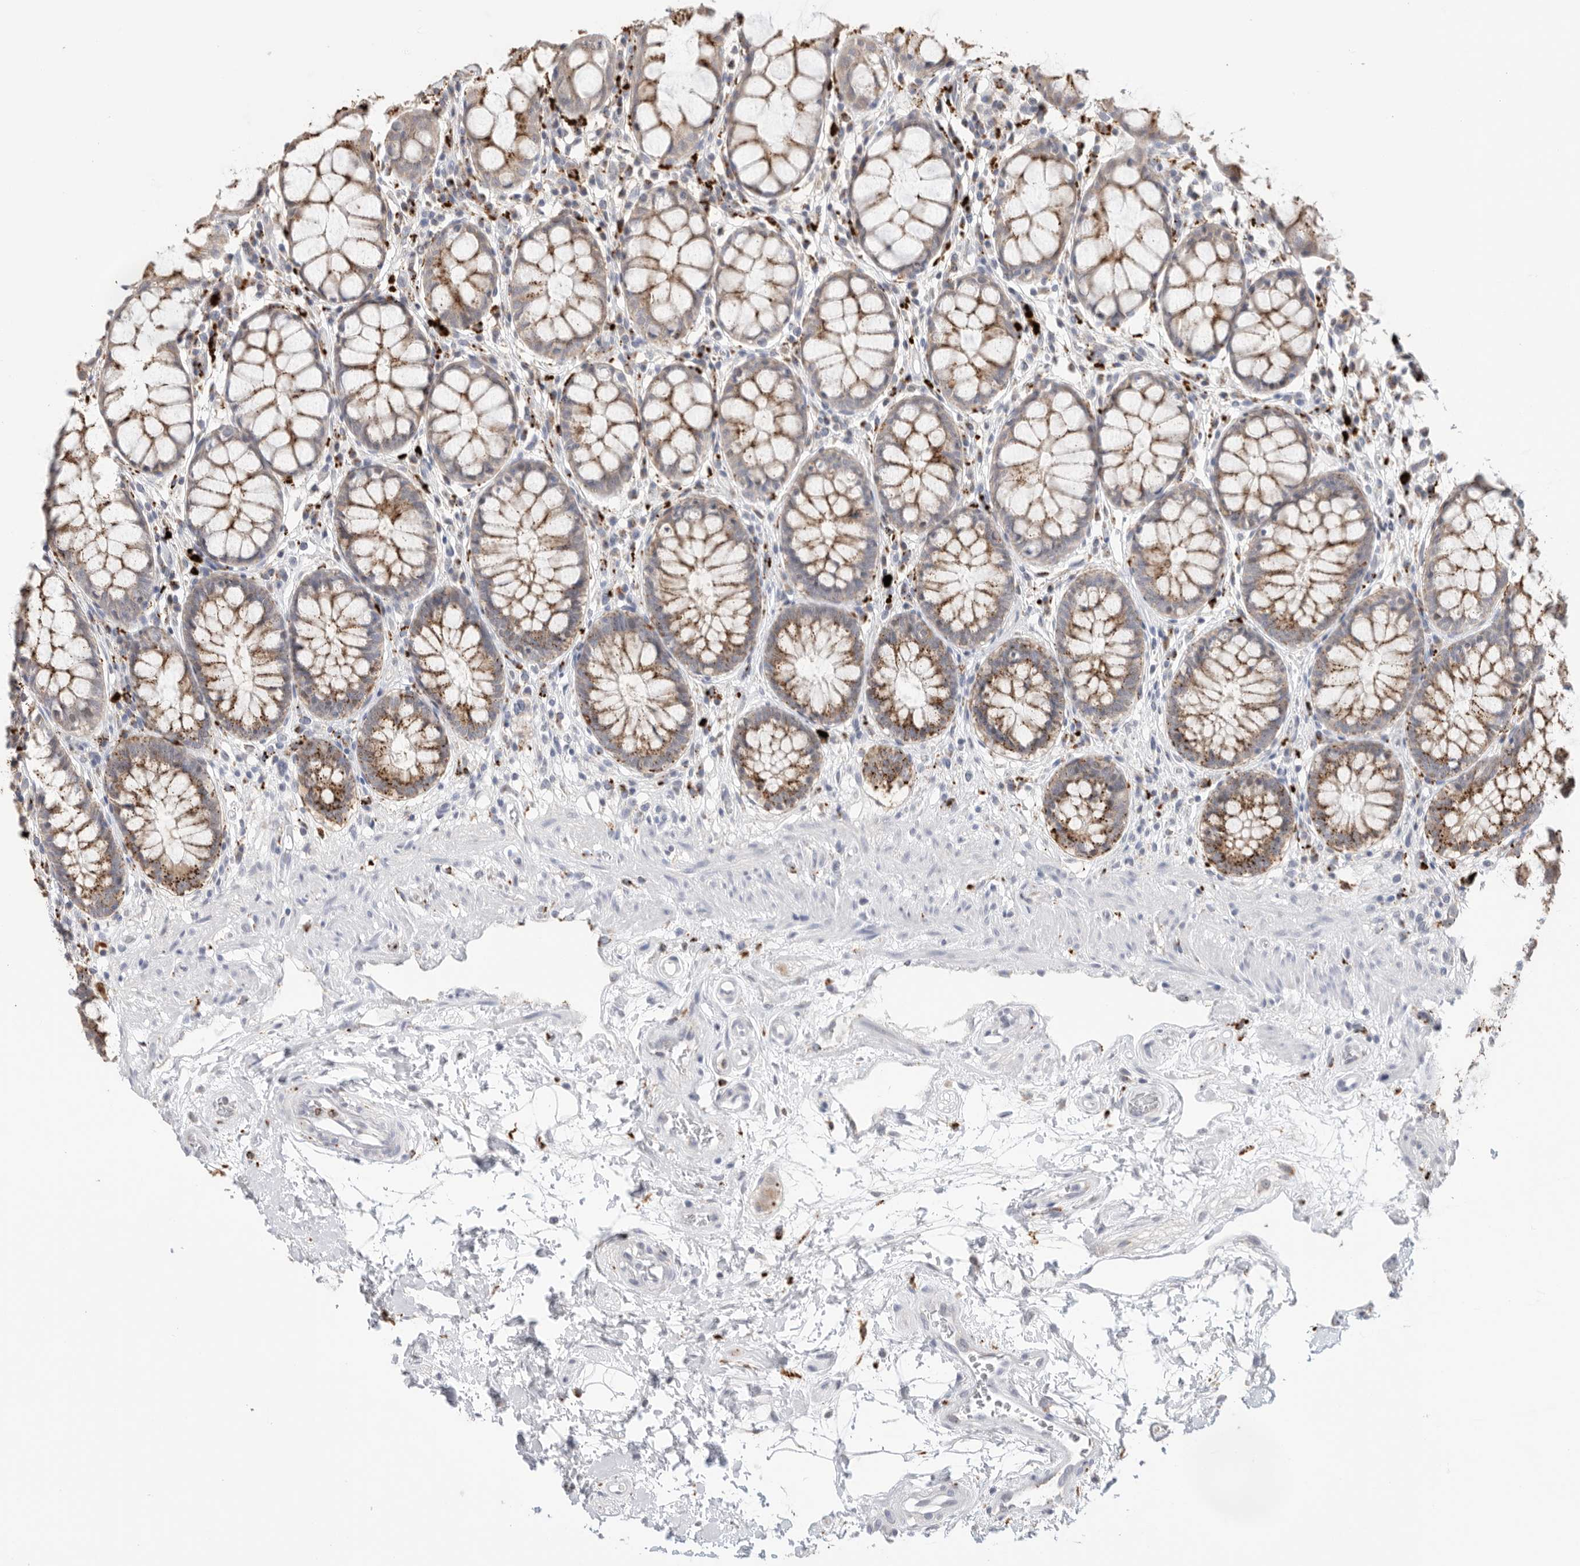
{"staining": {"intensity": "strong", "quantity": ">75%", "location": "cytoplasmic/membranous"}, "tissue": "rectum", "cell_type": "Glandular cells", "image_type": "normal", "snomed": [{"axis": "morphology", "description": "Normal tissue, NOS"}, {"axis": "topography", "description": "Rectum"}], "caption": "Brown immunohistochemical staining in unremarkable human rectum demonstrates strong cytoplasmic/membranous positivity in about >75% of glandular cells. The staining was performed using DAB, with brown indicating positive protein expression. Nuclei are stained blue with hematoxylin.", "gene": "GGH", "patient": {"sex": "male", "age": 64}}